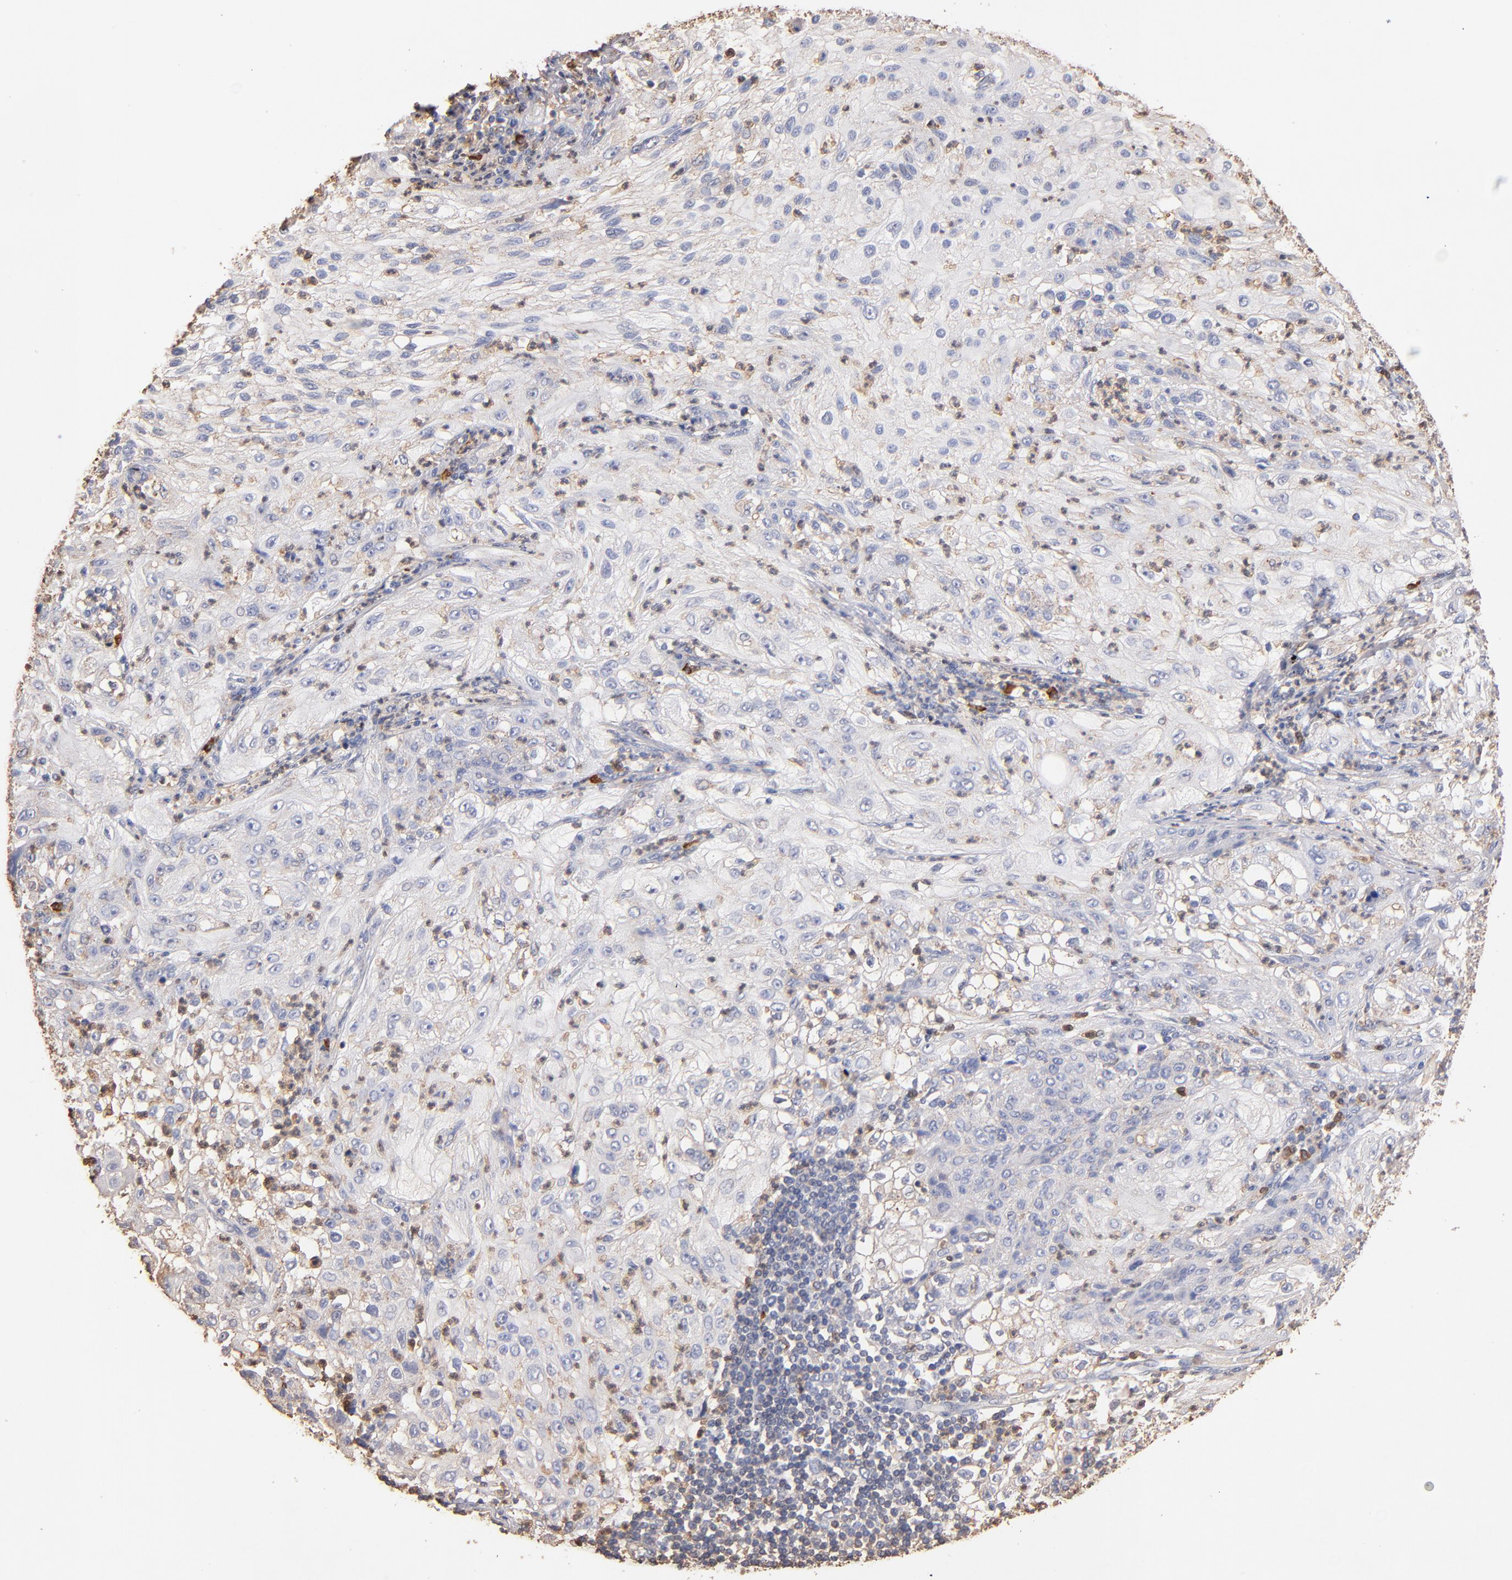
{"staining": {"intensity": "negative", "quantity": "none", "location": "none"}, "tissue": "lung cancer", "cell_type": "Tumor cells", "image_type": "cancer", "snomed": [{"axis": "morphology", "description": "Inflammation, NOS"}, {"axis": "morphology", "description": "Squamous cell carcinoma, NOS"}, {"axis": "topography", "description": "Lymph node"}, {"axis": "topography", "description": "Soft tissue"}, {"axis": "topography", "description": "Lung"}], "caption": "Tumor cells show no significant protein staining in squamous cell carcinoma (lung).", "gene": "RO60", "patient": {"sex": "male", "age": 66}}